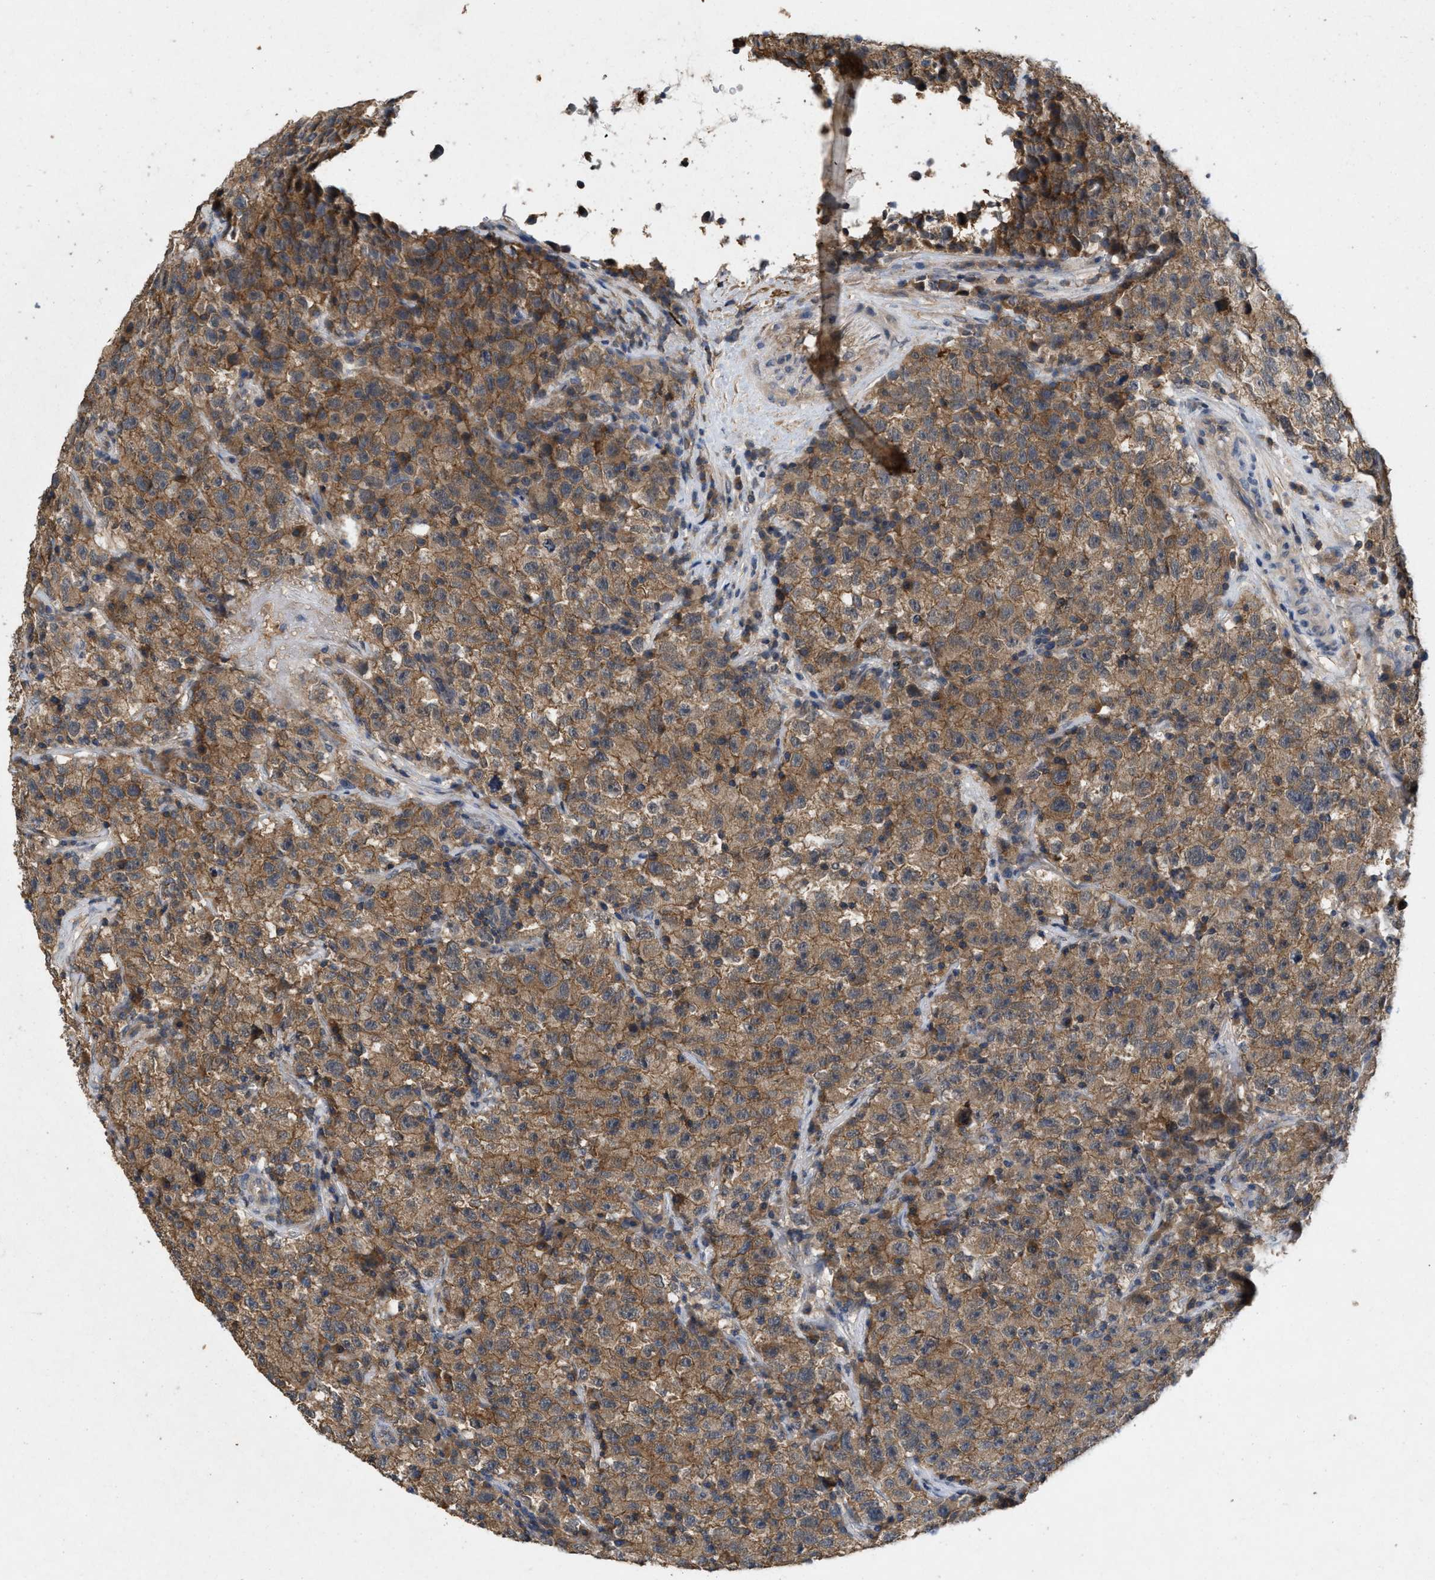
{"staining": {"intensity": "moderate", "quantity": ">75%", "location": "cytoplasmic/membranous"}, "tissue": "testis cancer", "cell_type": "Tumor cells", "image_type": "cancer", "snomed": [{"axis": "morphology", "description": "Seminoma, NOS"}, {"axis": "topography", "description": "Testis"}], "caption": "Immunohistochemistry staining of seminoma (testis), which reveals medium levels of moderate cytoplasmic/membranous expression in about >75% of tumor cells indicating moderate cytoplasmic/membranous protein positivity. The staining was performed using DAB (3,3'-diaminobenzidine) (brown) for protein detection and nuclei were counterstained in hematoxylin (blue).", "gene": "LPAR2", "patient": {"sex": "male", "age": 22}}